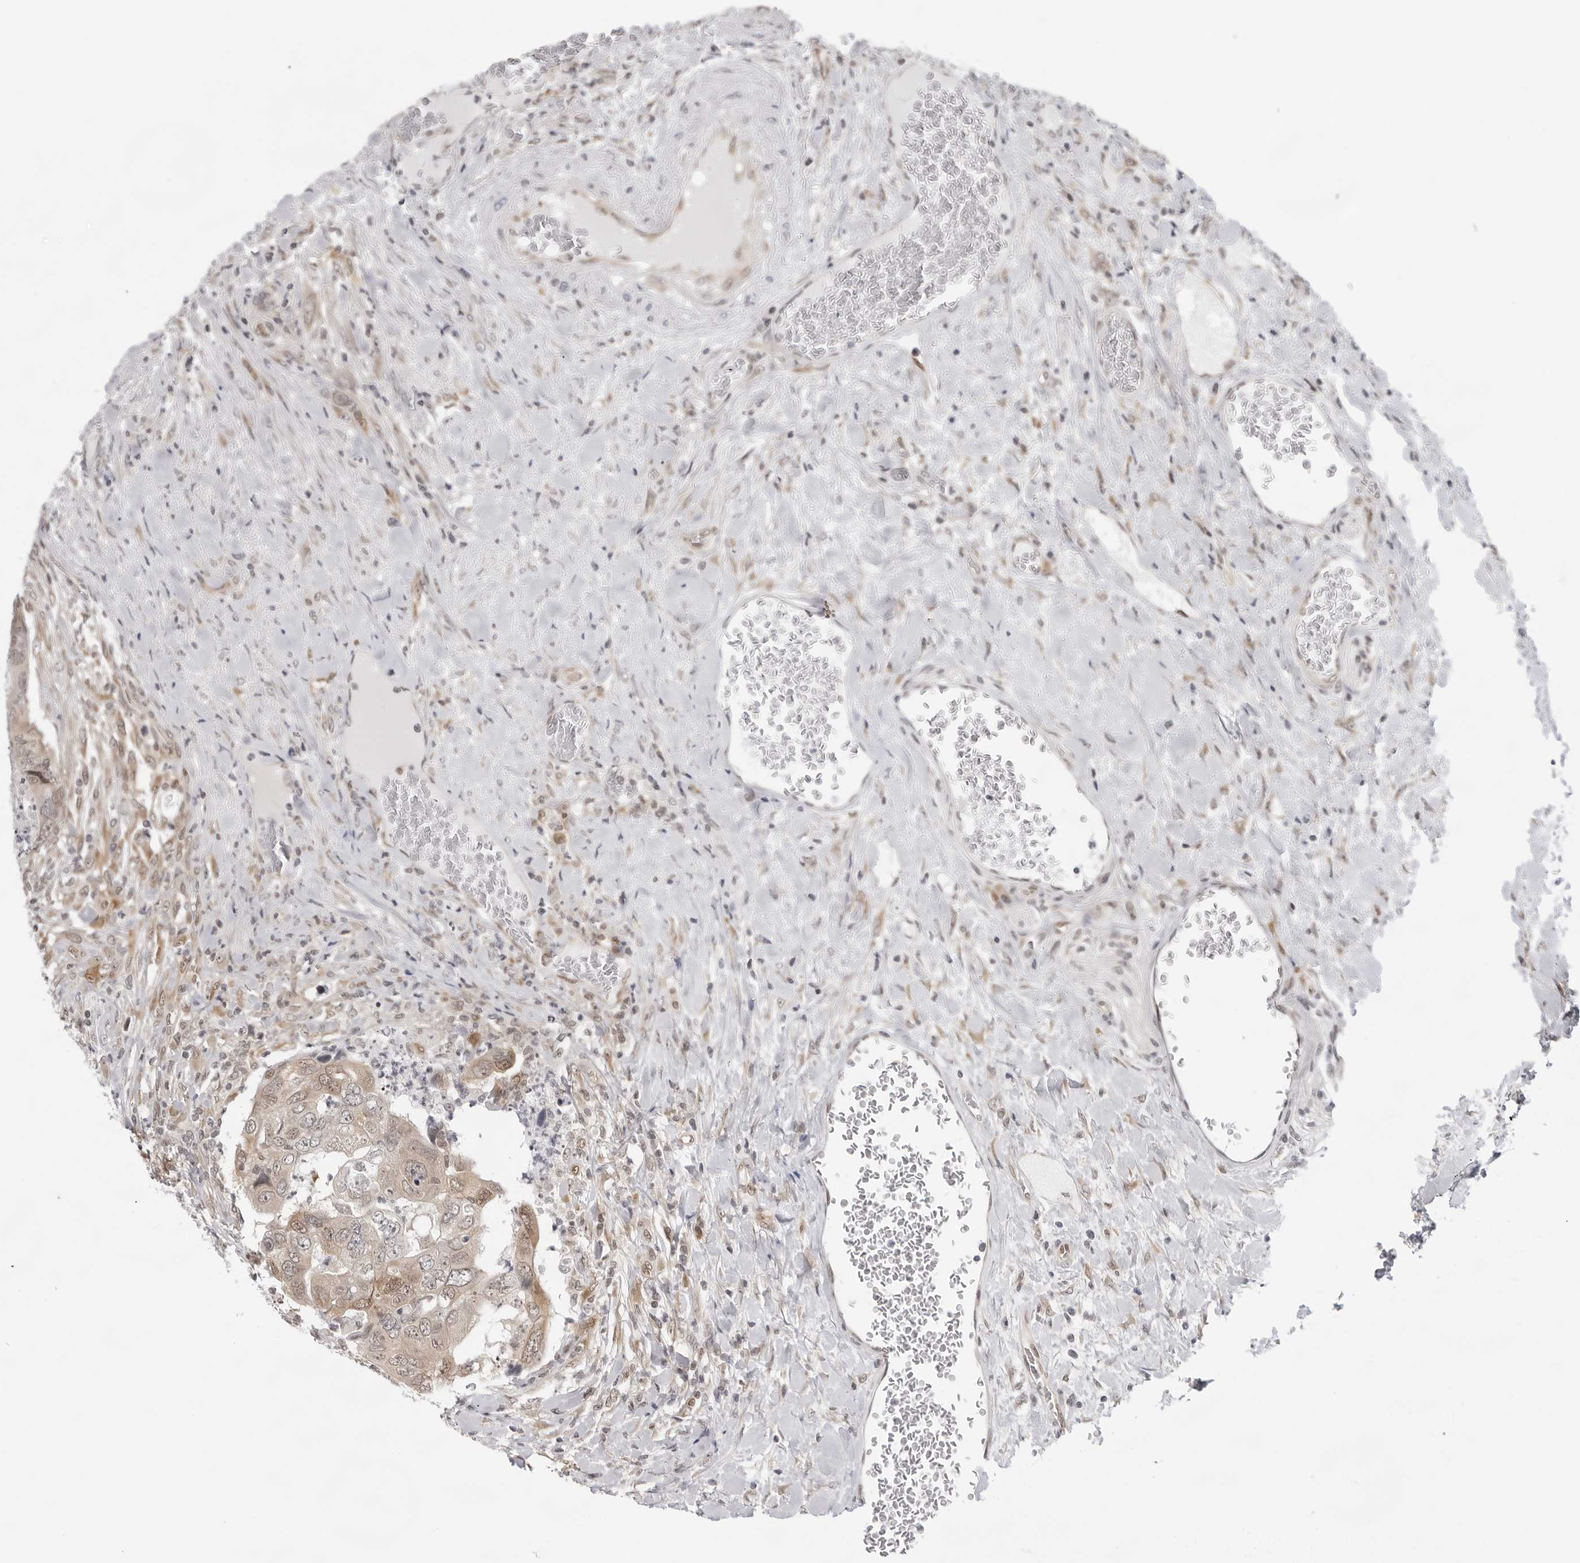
{"staining": {"intensity": "weak", "quantity": "25%-75%", "location": "cytoplasmic/membranous"}, "tissue": "colorectal cancer", "cell_type": "Tumor cells", "image_type": "cancer", "snomed": [{"axis": "morphology", "description": "Adenocarcinoma, NOS"}, {"axis": "topography", "description": "Rectum"}], "caption": "Weak cytoplasmic/membranous expression is seen in about 25%-75% of tumor cells in colorectal cancer (adenocarcinoma).", "gene": "CASP7", "patient": {"sex": "male", "age": 63}}